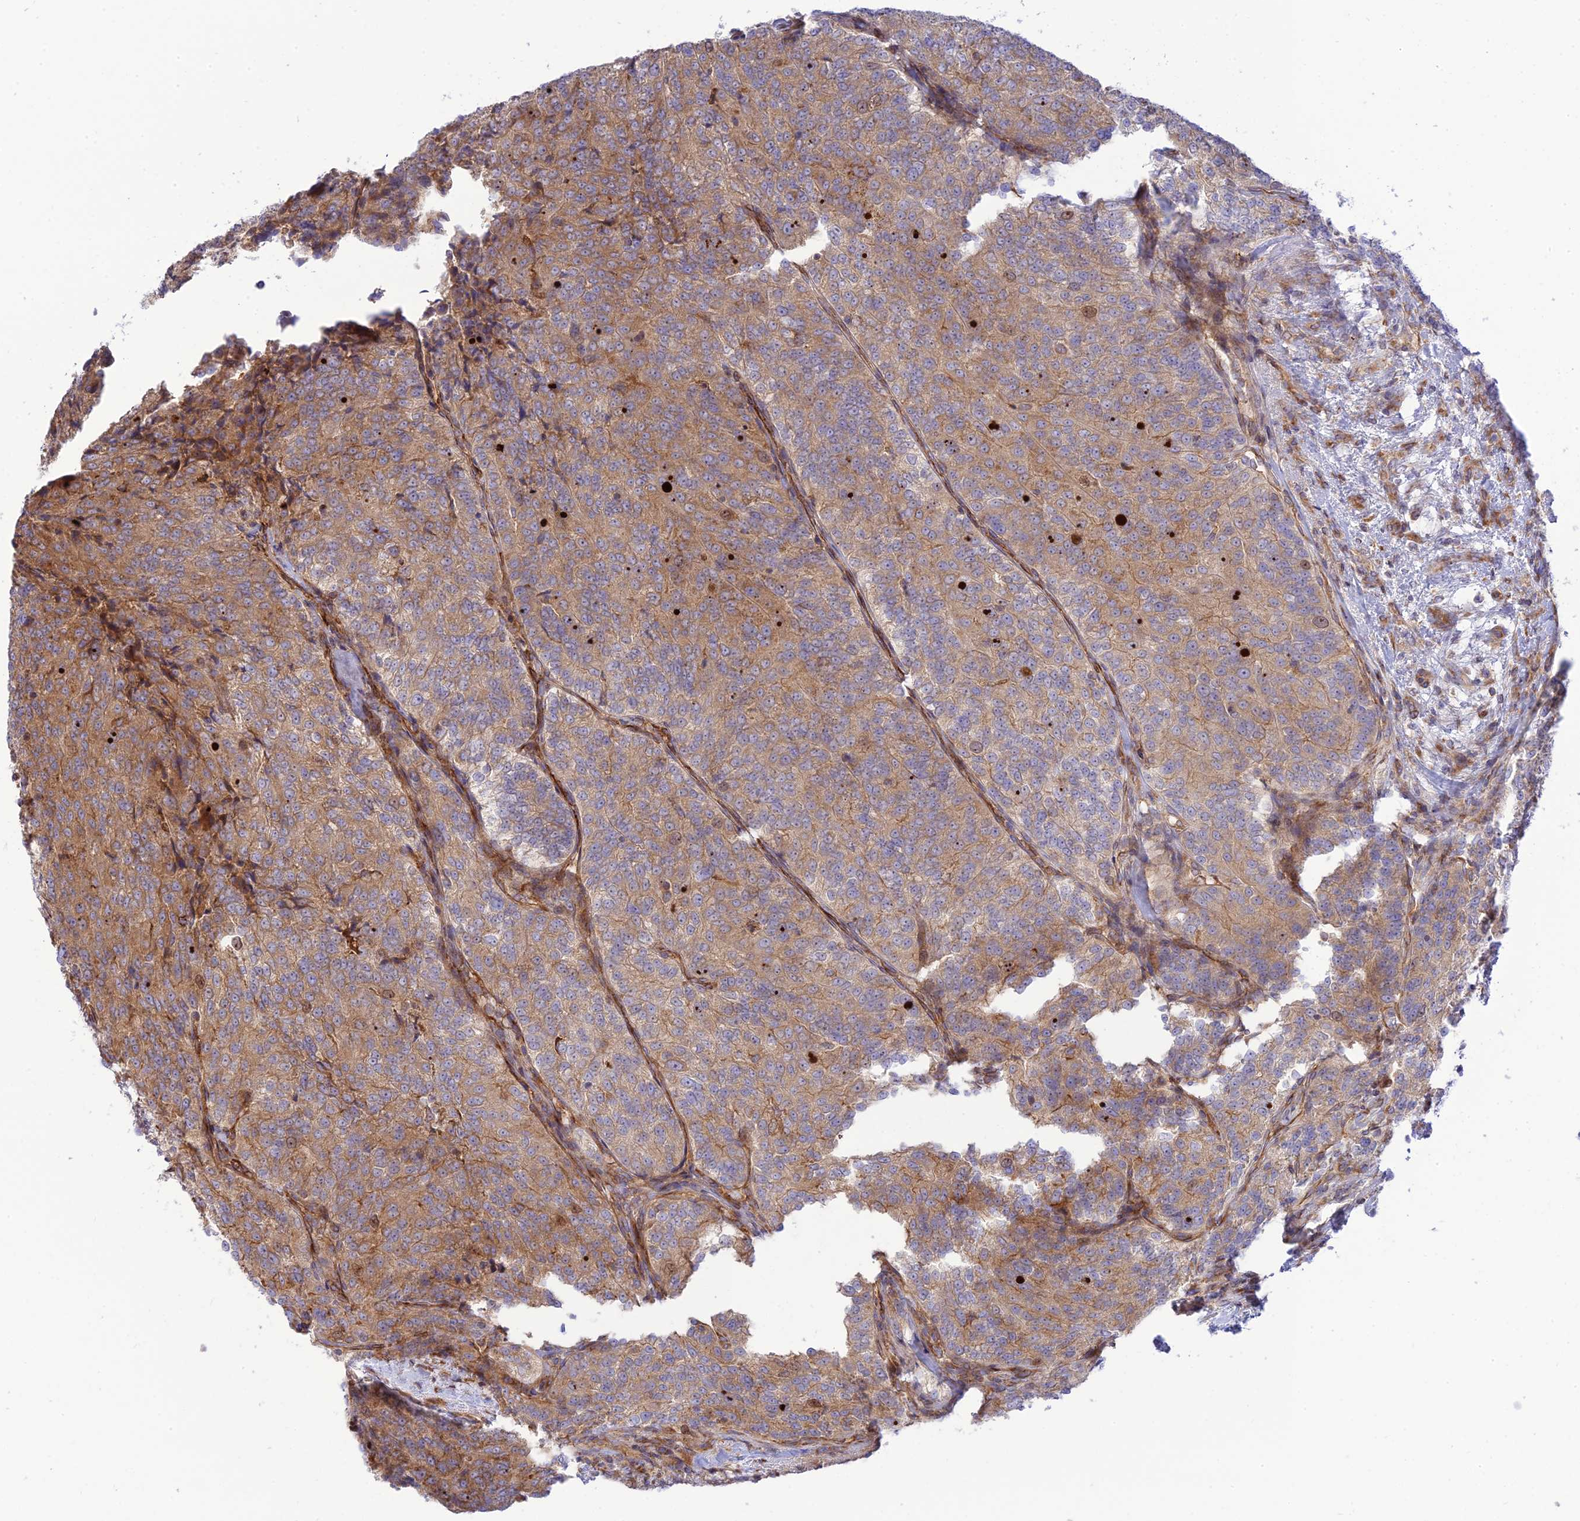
{"staining": {"intensity": "moderate", "quantity": ">75%", "location": "cytoplasmic/membranous"}, "tissue": "renal cancer", "cell_type": "Tumor cells", "image_type": "cancer", "snomed": [{"axis": "morphology", "description": "Adenocarcinoma, NOS"}, {"axis": "topography", "description": "Kidney"}], "caption": "Protein expression analysis of human renal cancer (adenocarcinoma) reveals moderate cytoplasmic/membranous positivity in approximately >75% of tumor cells.", "gene": "PIMREG", "patient": {"sex": "female", "age": 63}}